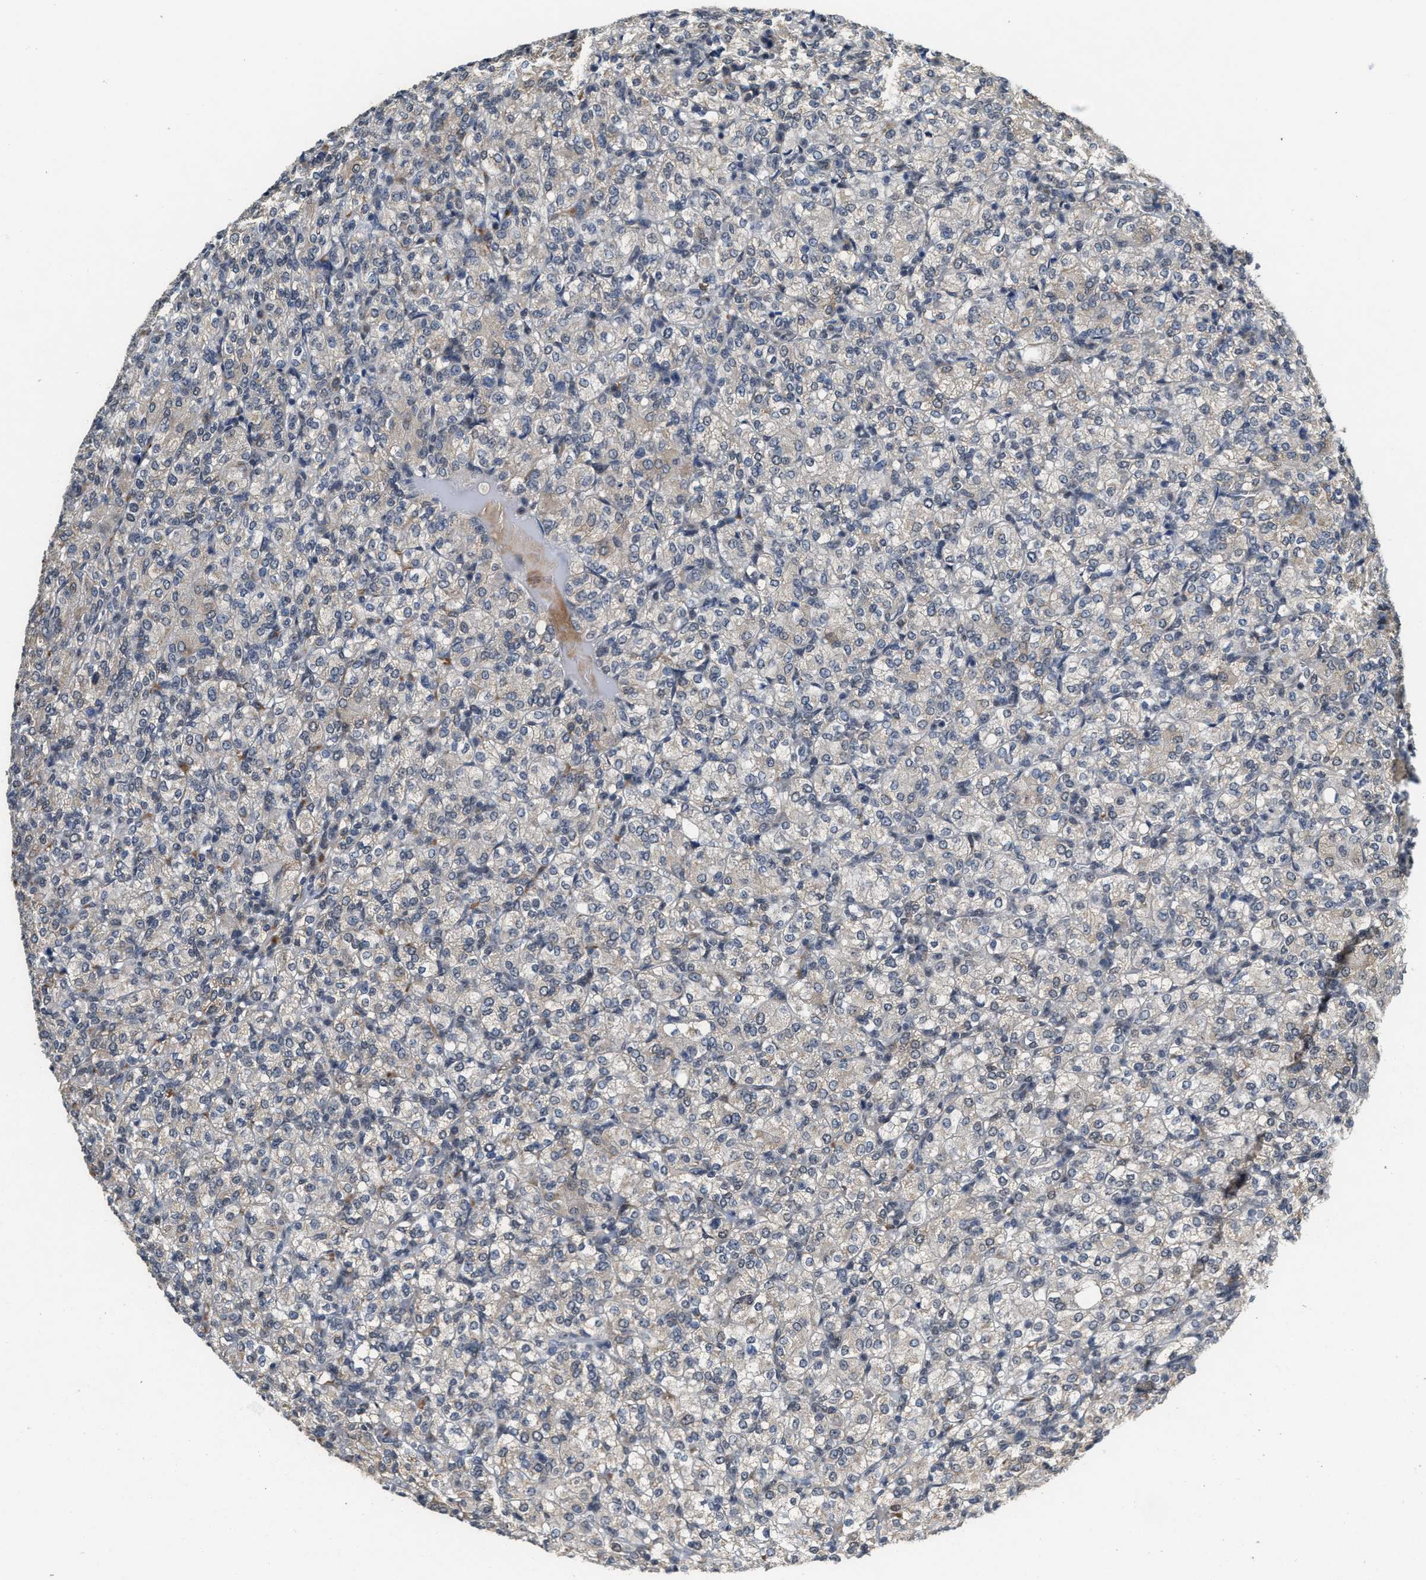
{"staining": {"intensity": "weak", "quantity": "<25%", "location": "cytoplasmic/membranous"}, "tissue": "renal cancer", "cell_type": "Tumor cells", "image_type": "cancer", "snomed": [{"axis": "morphology", "description": "Adenocarcinoma, NOS"}, {"axis": "topography", "description": "Kidney"}], "caption": "DAB immunohistochemical staining of human renal cancer demonstrates no significant staining in tumor cells.", "gene": "KIF24", "patient": {"sex": "male", "age": 77}}